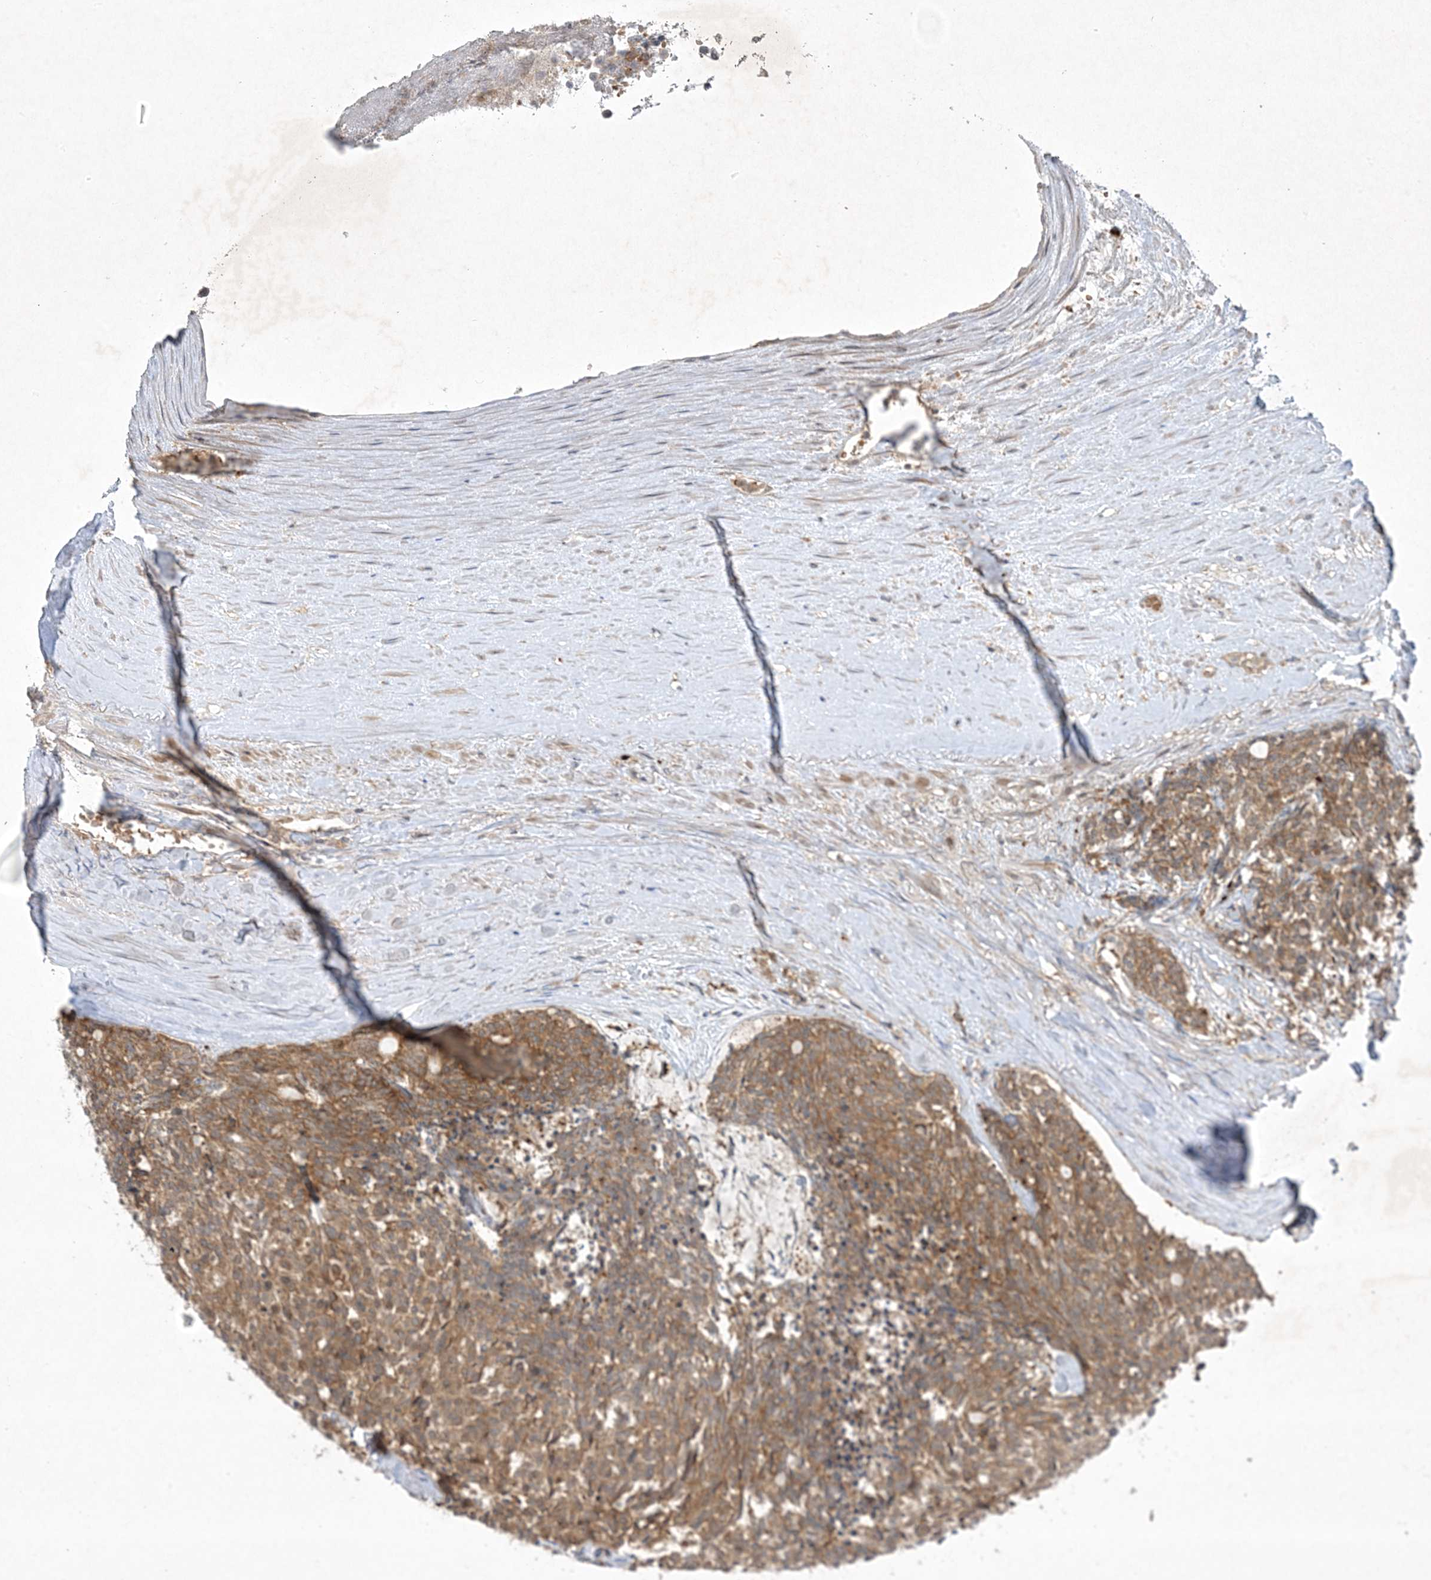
{"staining": {"intensity": "moderate", "quantity": ">75%", "location": "cytoplasmic/membranous"}, "tissue": "carcinoid", "cell_type": "Tumor cells", "image_type": "cancer", "snomed": [{"axis": "morphology", "description": "Carcinoid, malignant, NOS"}, {"axis": "topography", "description": "Pancreas"}], "caption": "A brown stain labels moderate cytoplasmic/membranous positivity of a protein in human carcinoid tumor cells. (DAB IHC, brown staining for protein, blue staining for nuclei).", "gene": "STAM2", "patient": {"sex": "female", "age": 54}}